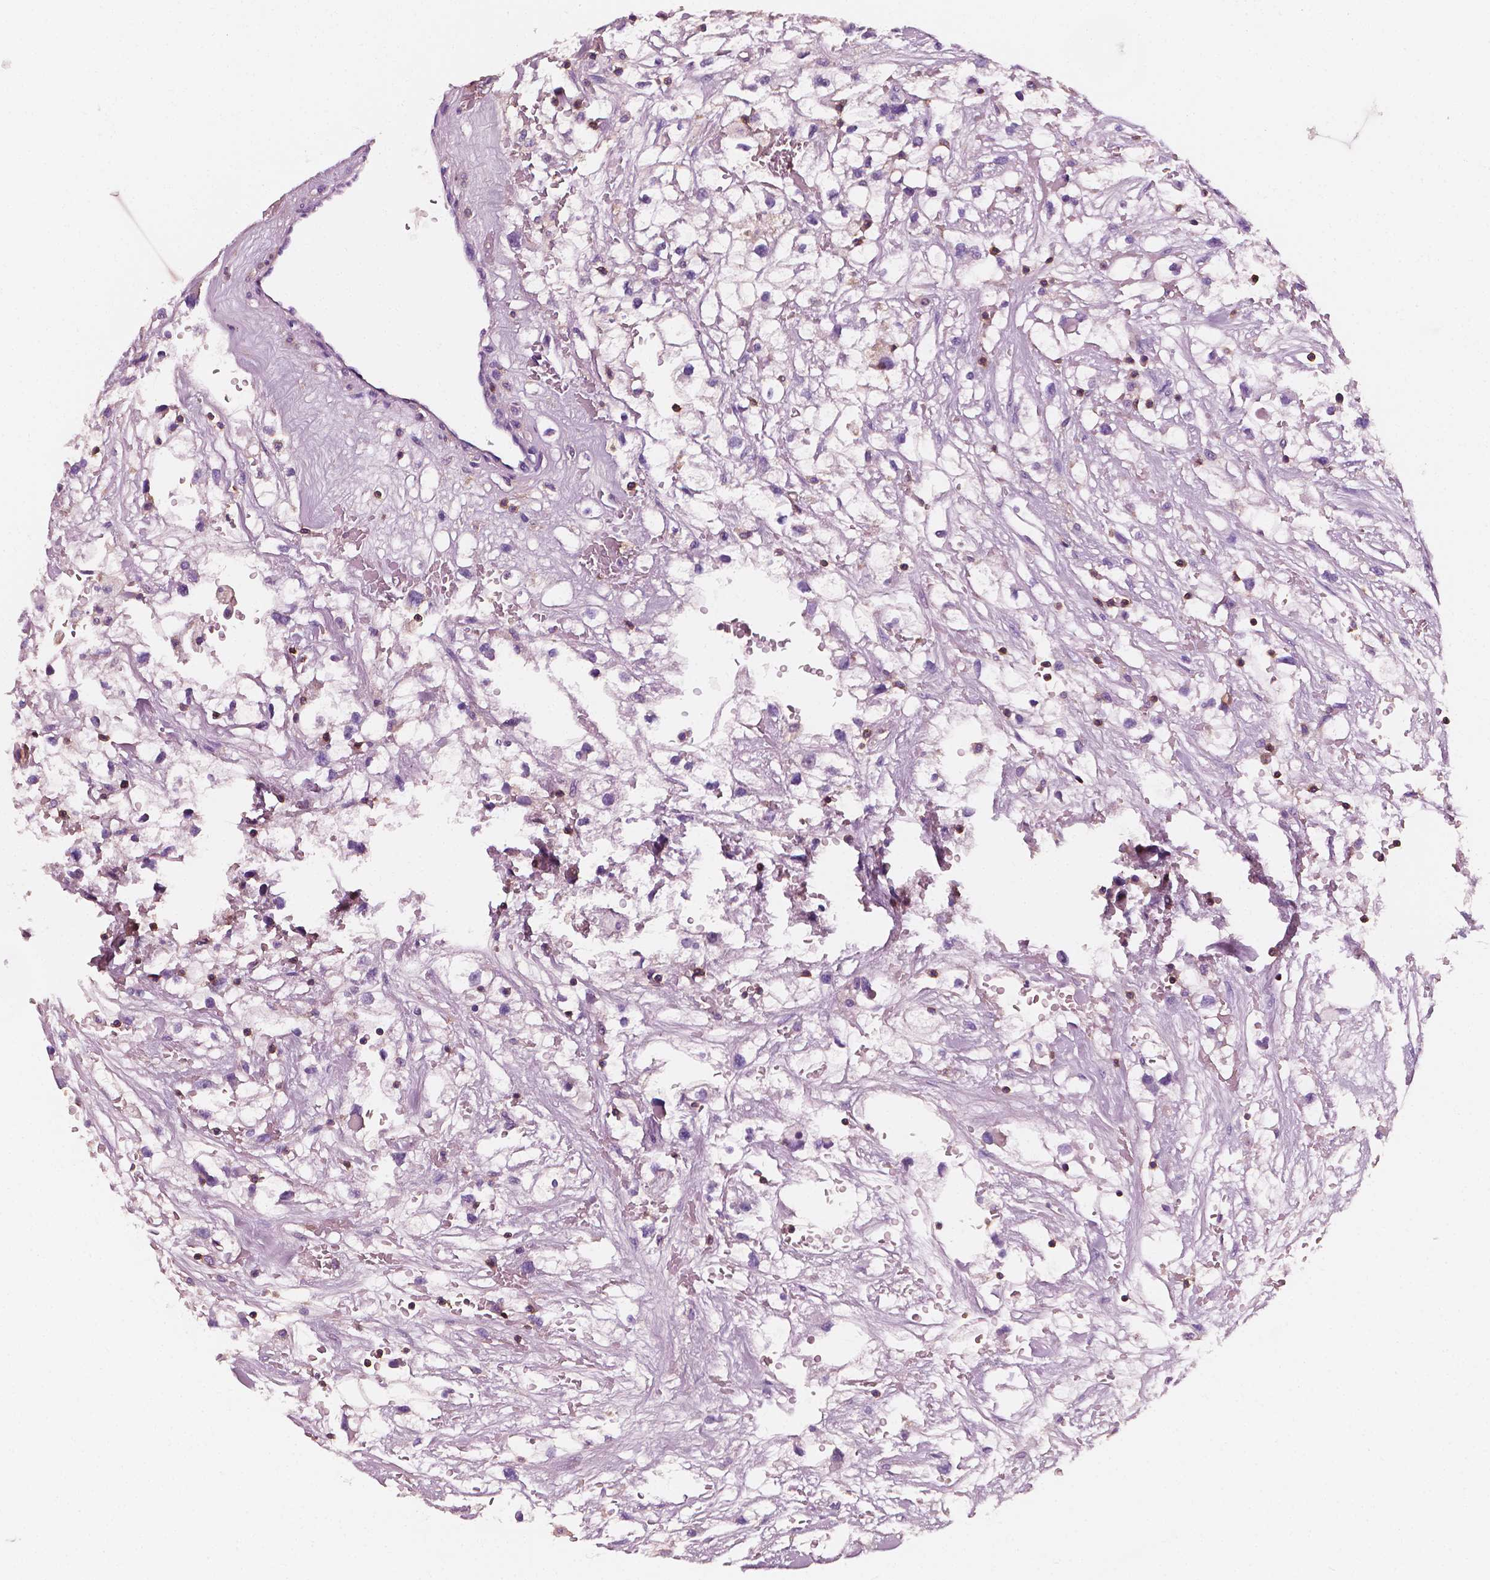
{"staining": {"intensity": "negative", "quantity": "none", "location": "none"}, "tissue": "renal cancer", "cell_type": "Tumor cells", "image_type": "cancer", "snomed": [{"axis": "morphology", "description": "Adenocarcinoma, NOS"}, {"axis": "topography", "description": "Kidney"}], "caption": "Immunohistochemistry (IHC) of human renal cancer (adenocarcinoma) reveals no positivity in tumor cells.", "gene": "PTPRC", "patient": {"sex": "male", "age": 59}}